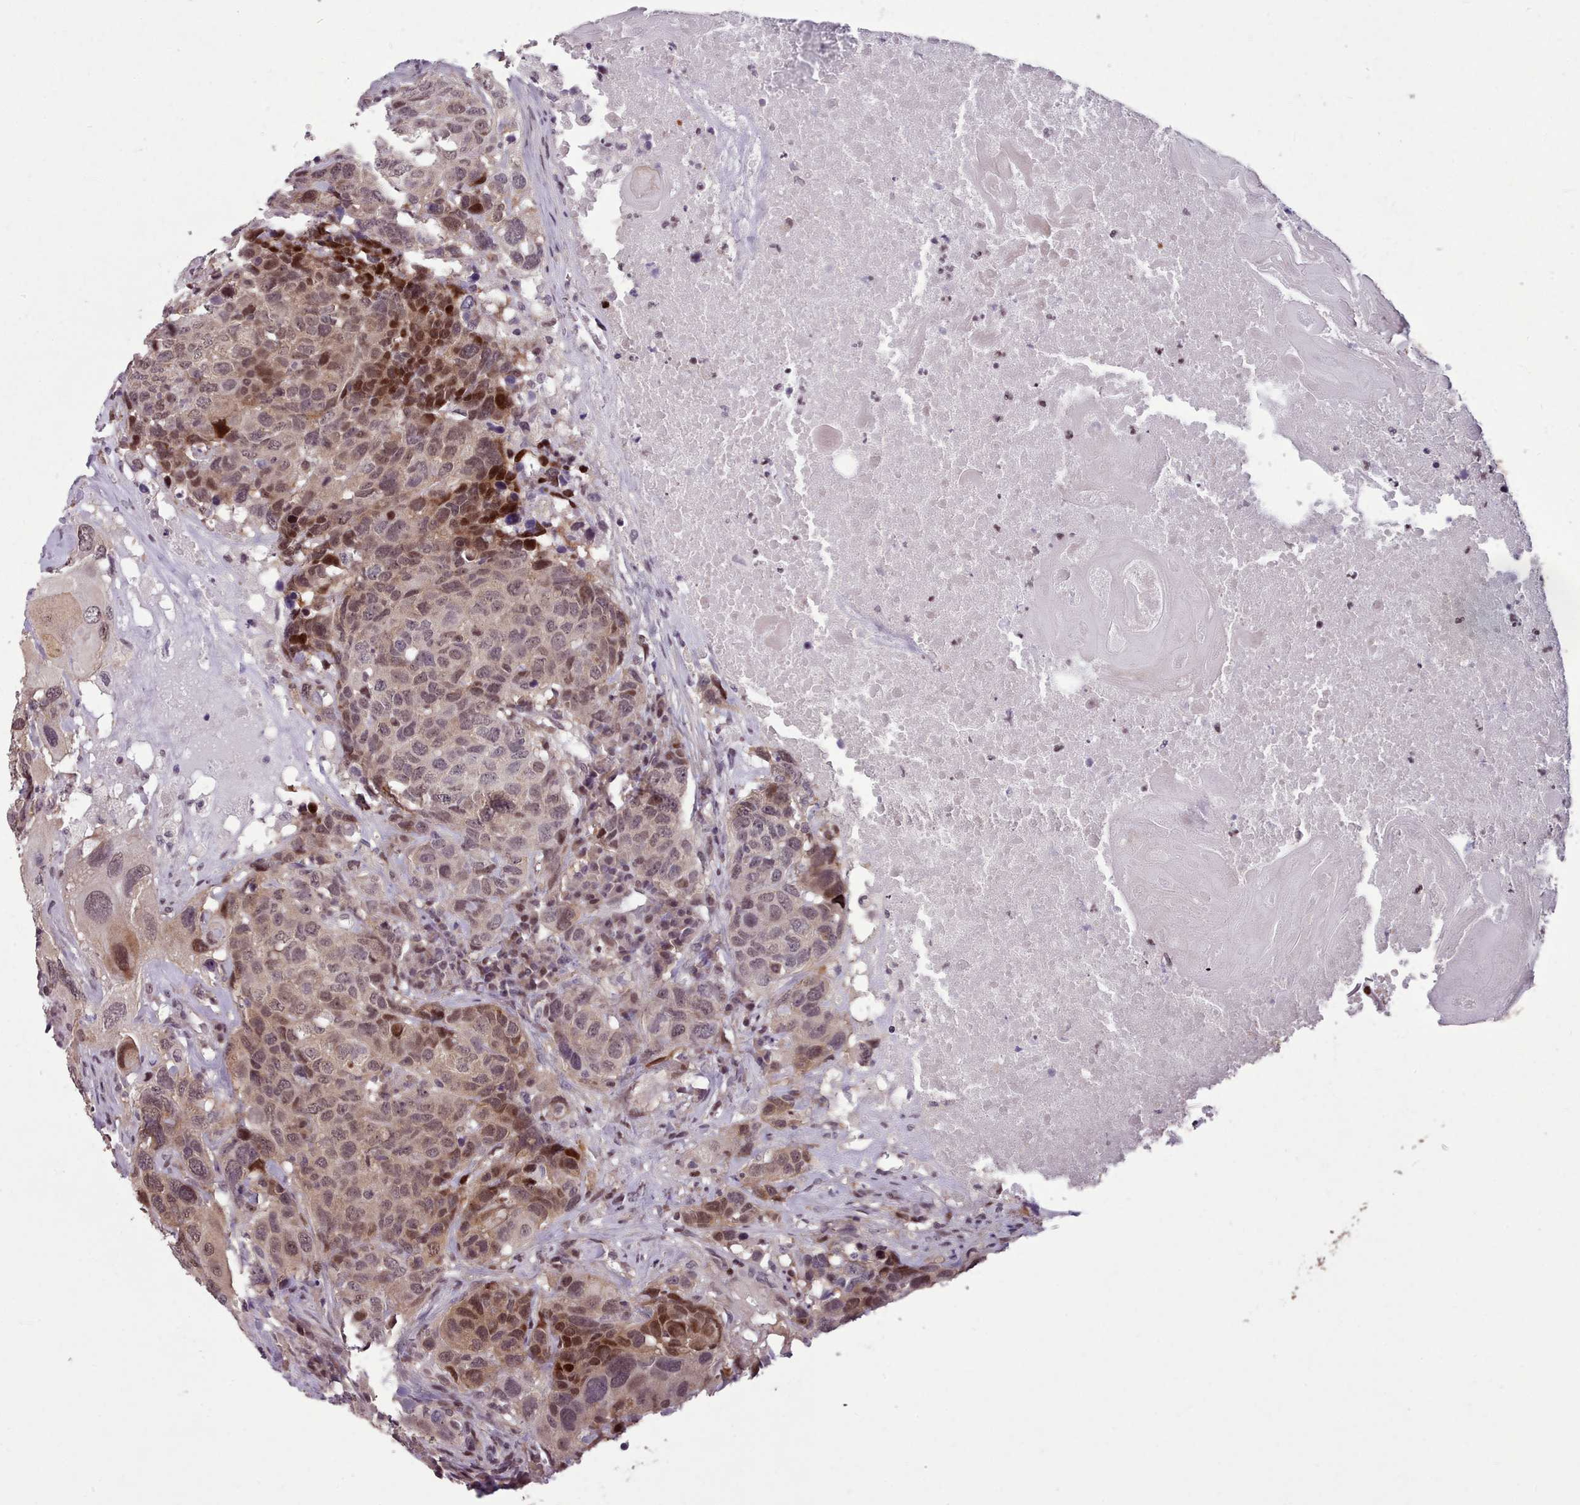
{"staining": {"intensity": "moderate", "quantity": "25%-75%", "location": "cytoplasmic/membranous,nuclear"}, "tissue": "head and neck cancer", "cell_type": "Tumor cells", "image_type": "cancer", "snomed": [{"axis": "morphology", "description": "Squamous cell carcinoma, NOS"}, {"axis": "topography", "description": "Head-Neck"}], "caption": "Immunohistochemical staining of head and neck squamous cell carcinoma exhibits moderate cytoplasmic/membranous and nuclear protein staining in about 25%-75% of tumor cells.", "gene": "ENSA", "patient": {"sex": "male", "age": 66}}